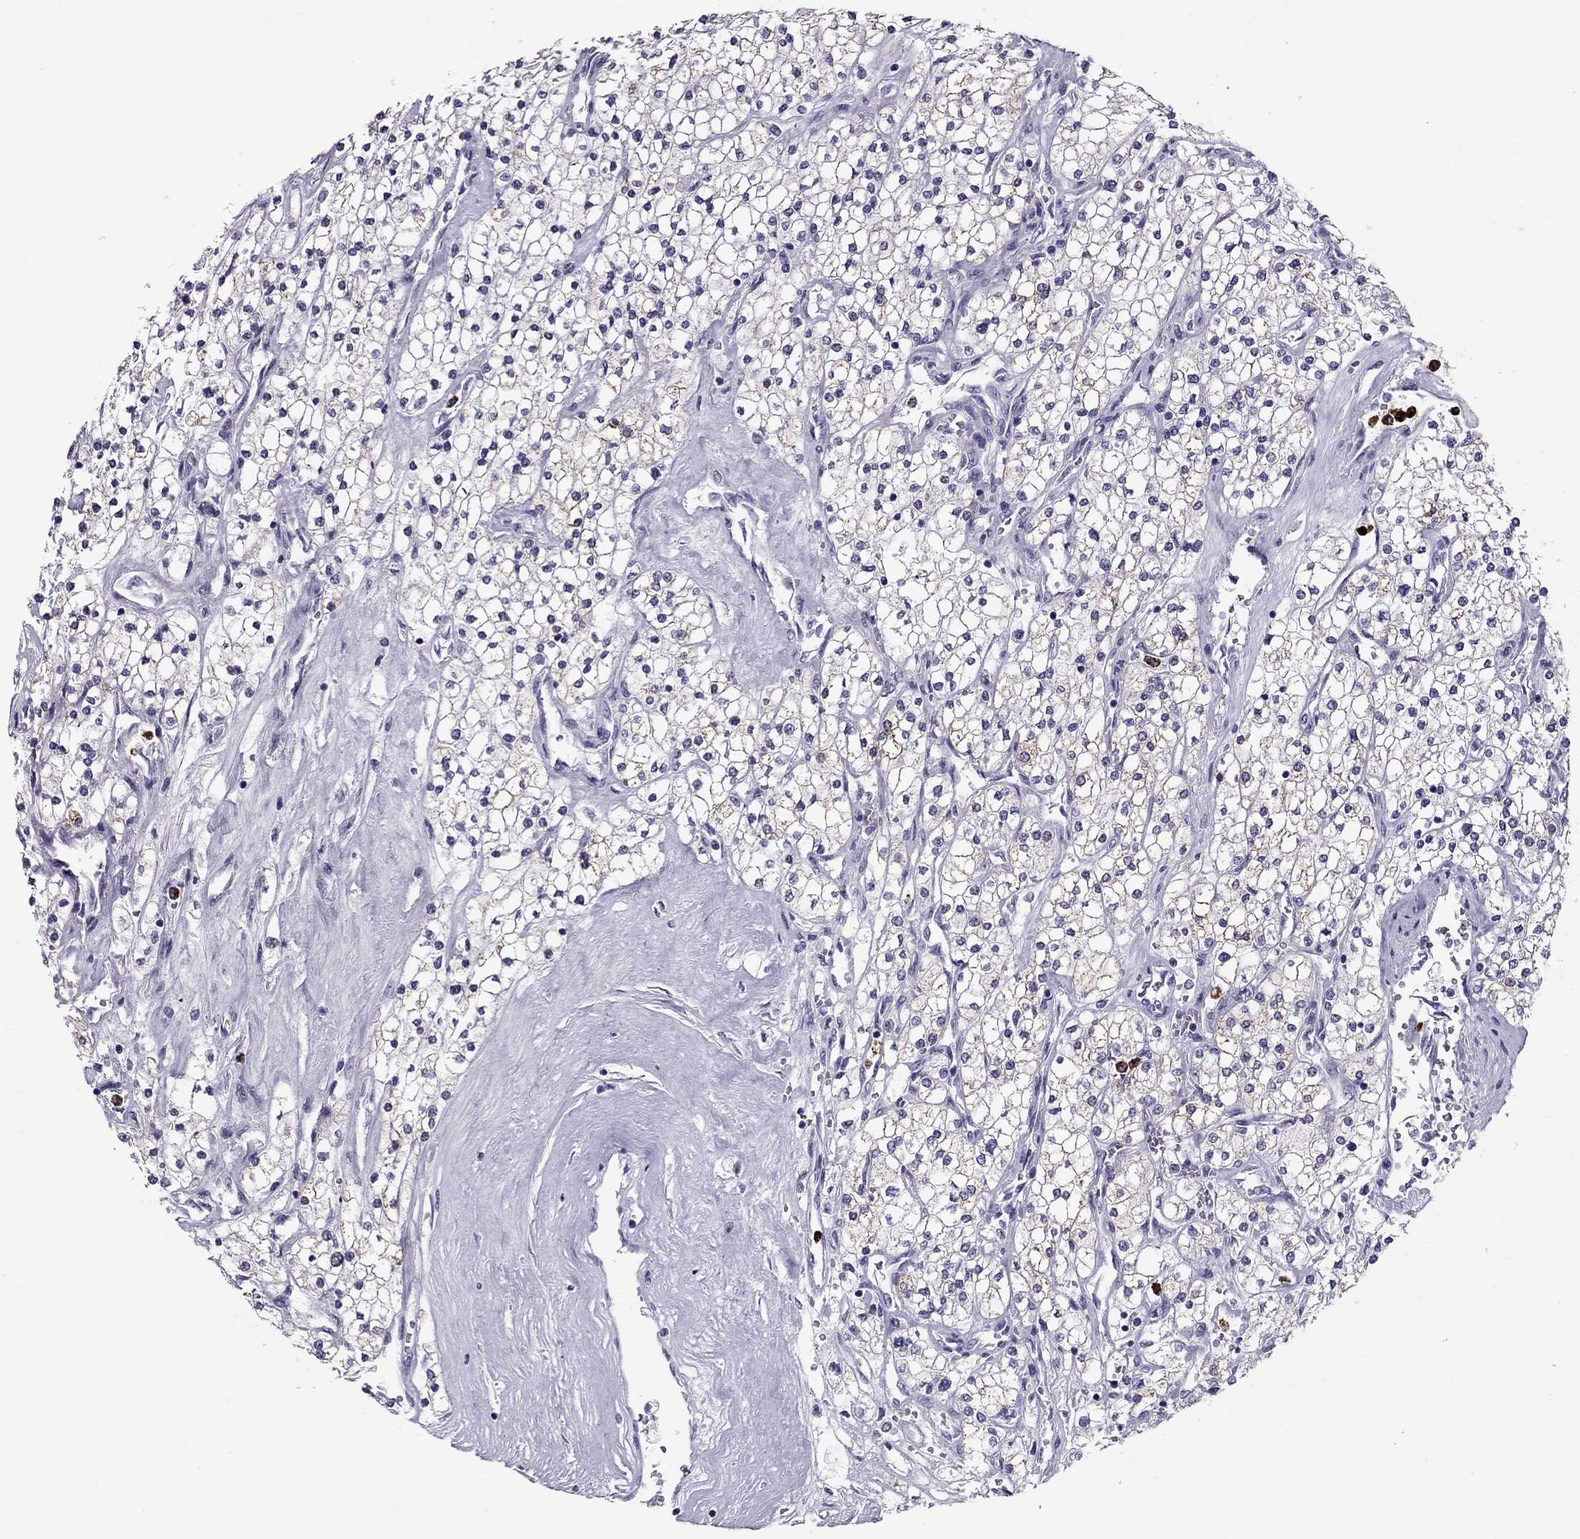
{"staining": {"intensity": "weak", "quantity": "25%-75%", "location": "cytoplasmic/membranous"}, "tissue": "renal cancer", "cell_type": "Tumor cells", "image_type": "cancer", "snomed": [{"axis": "morphology", "description": "Adenocarcinoma, NOS"}, {"axis": "topography", "description": "Kidney"}], "caption": "Human adenocarcinoma (renal) stained with a protein marker displays weak staining in tumor cells.", "gene": "CCL27", "patient": {"sex": "male", "age": 80}}